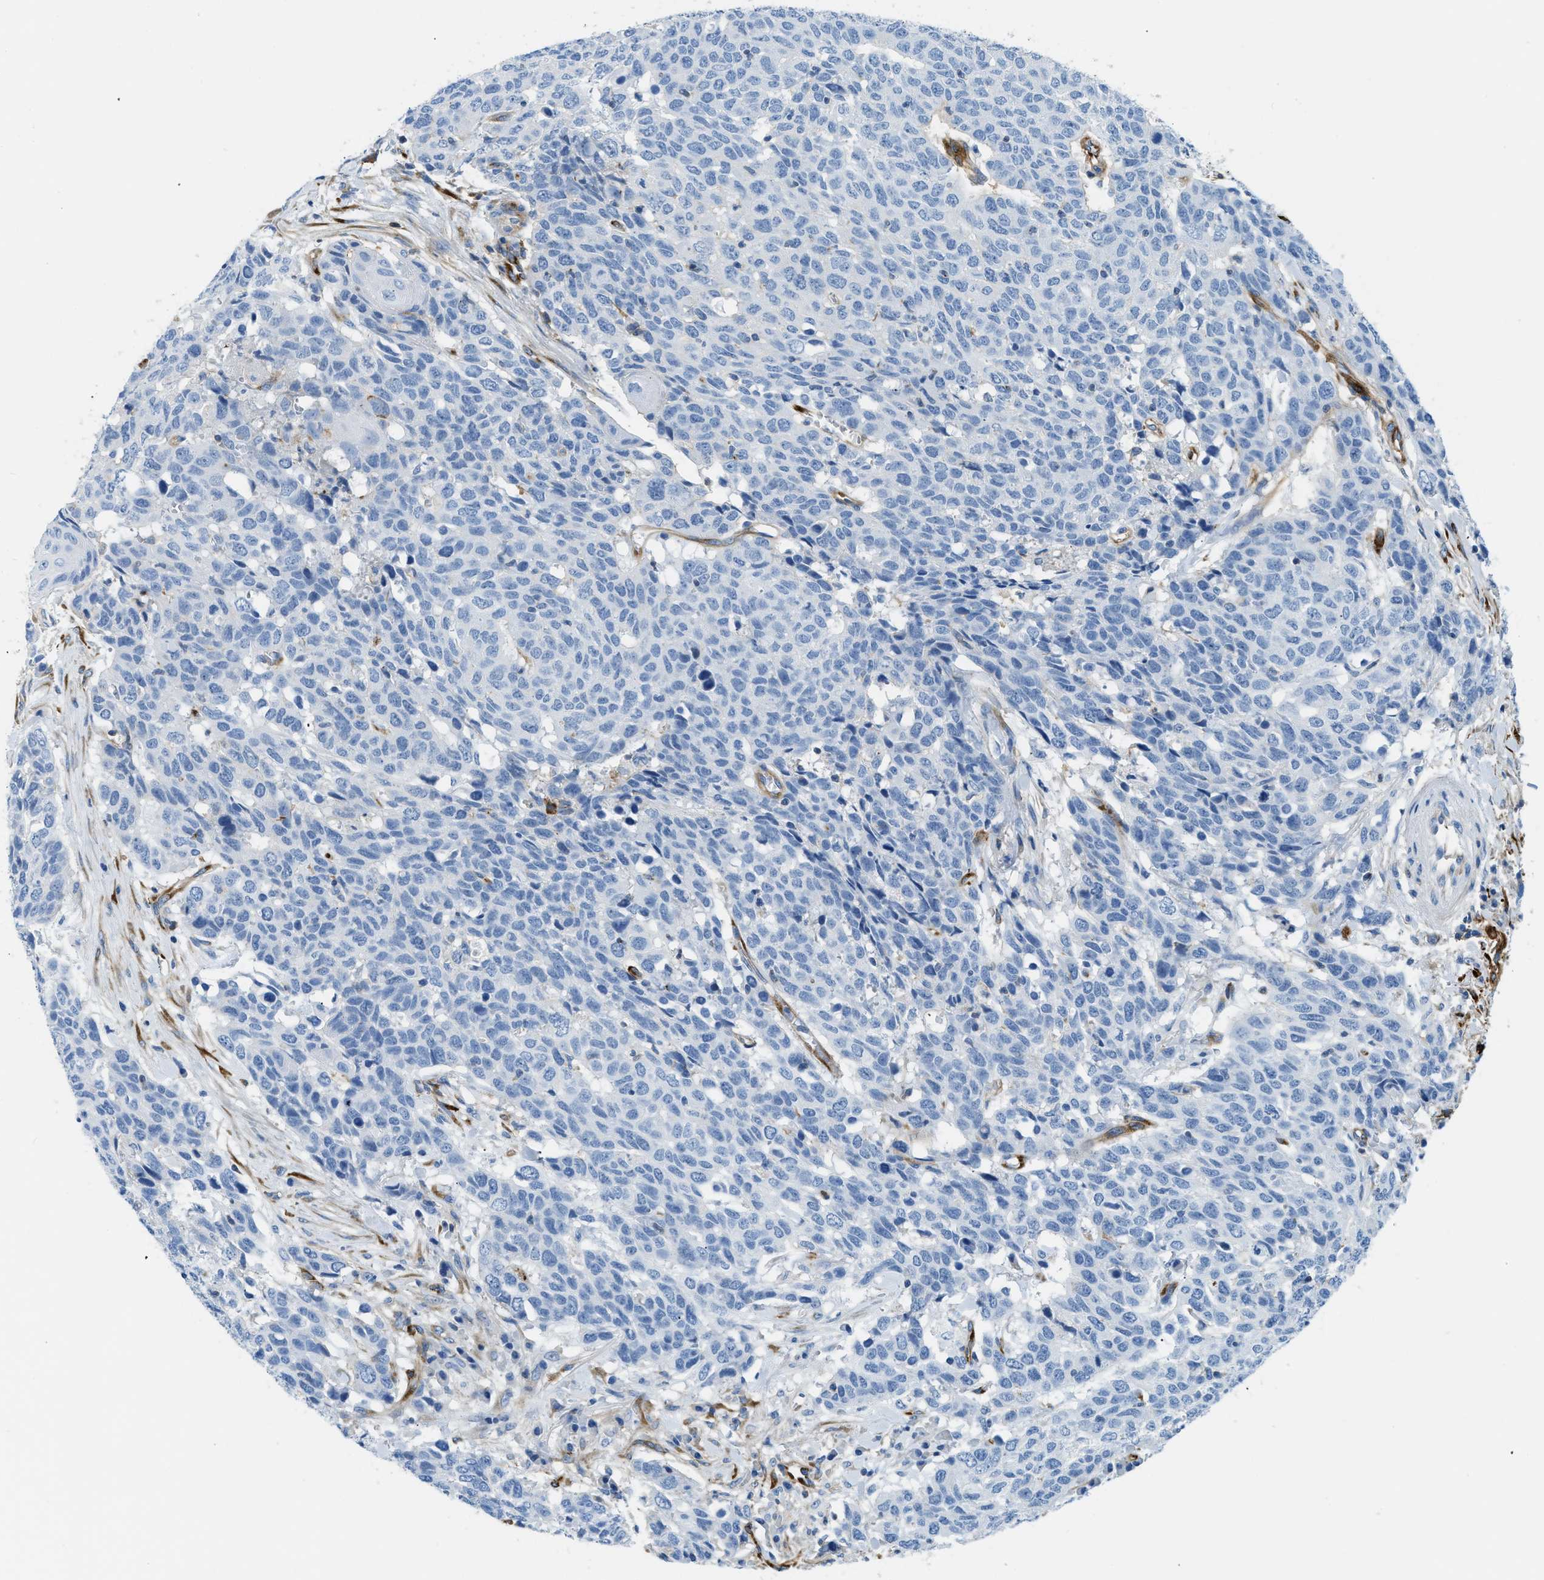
{"staining": {"intensity": "negative", "quantity": "none", "location": "none"}, "tissue": "head and neck cancer", "cell_type": "Tumor cells", "image_type": "cancer", "snomed": [{"axis": "morphology", "description": "Squamous cell carcinoma, NOS"}, {"axis": "topography", "description": "Head-Neck"}], "caption": "This is a photomicrograph of IHC staining of head and neck cancer (squamous cell carcinoma), which shows no staining in tumor cells. (Stains: DAB (3,3'-diaminobenzidine) immunohistochemistry (IHC) with hematoxylin counter stain, Microscopy: brightfield microscopy at high magnification).", "gene": "COL15A1", "patient": {"sex": "male", "age": 66}}